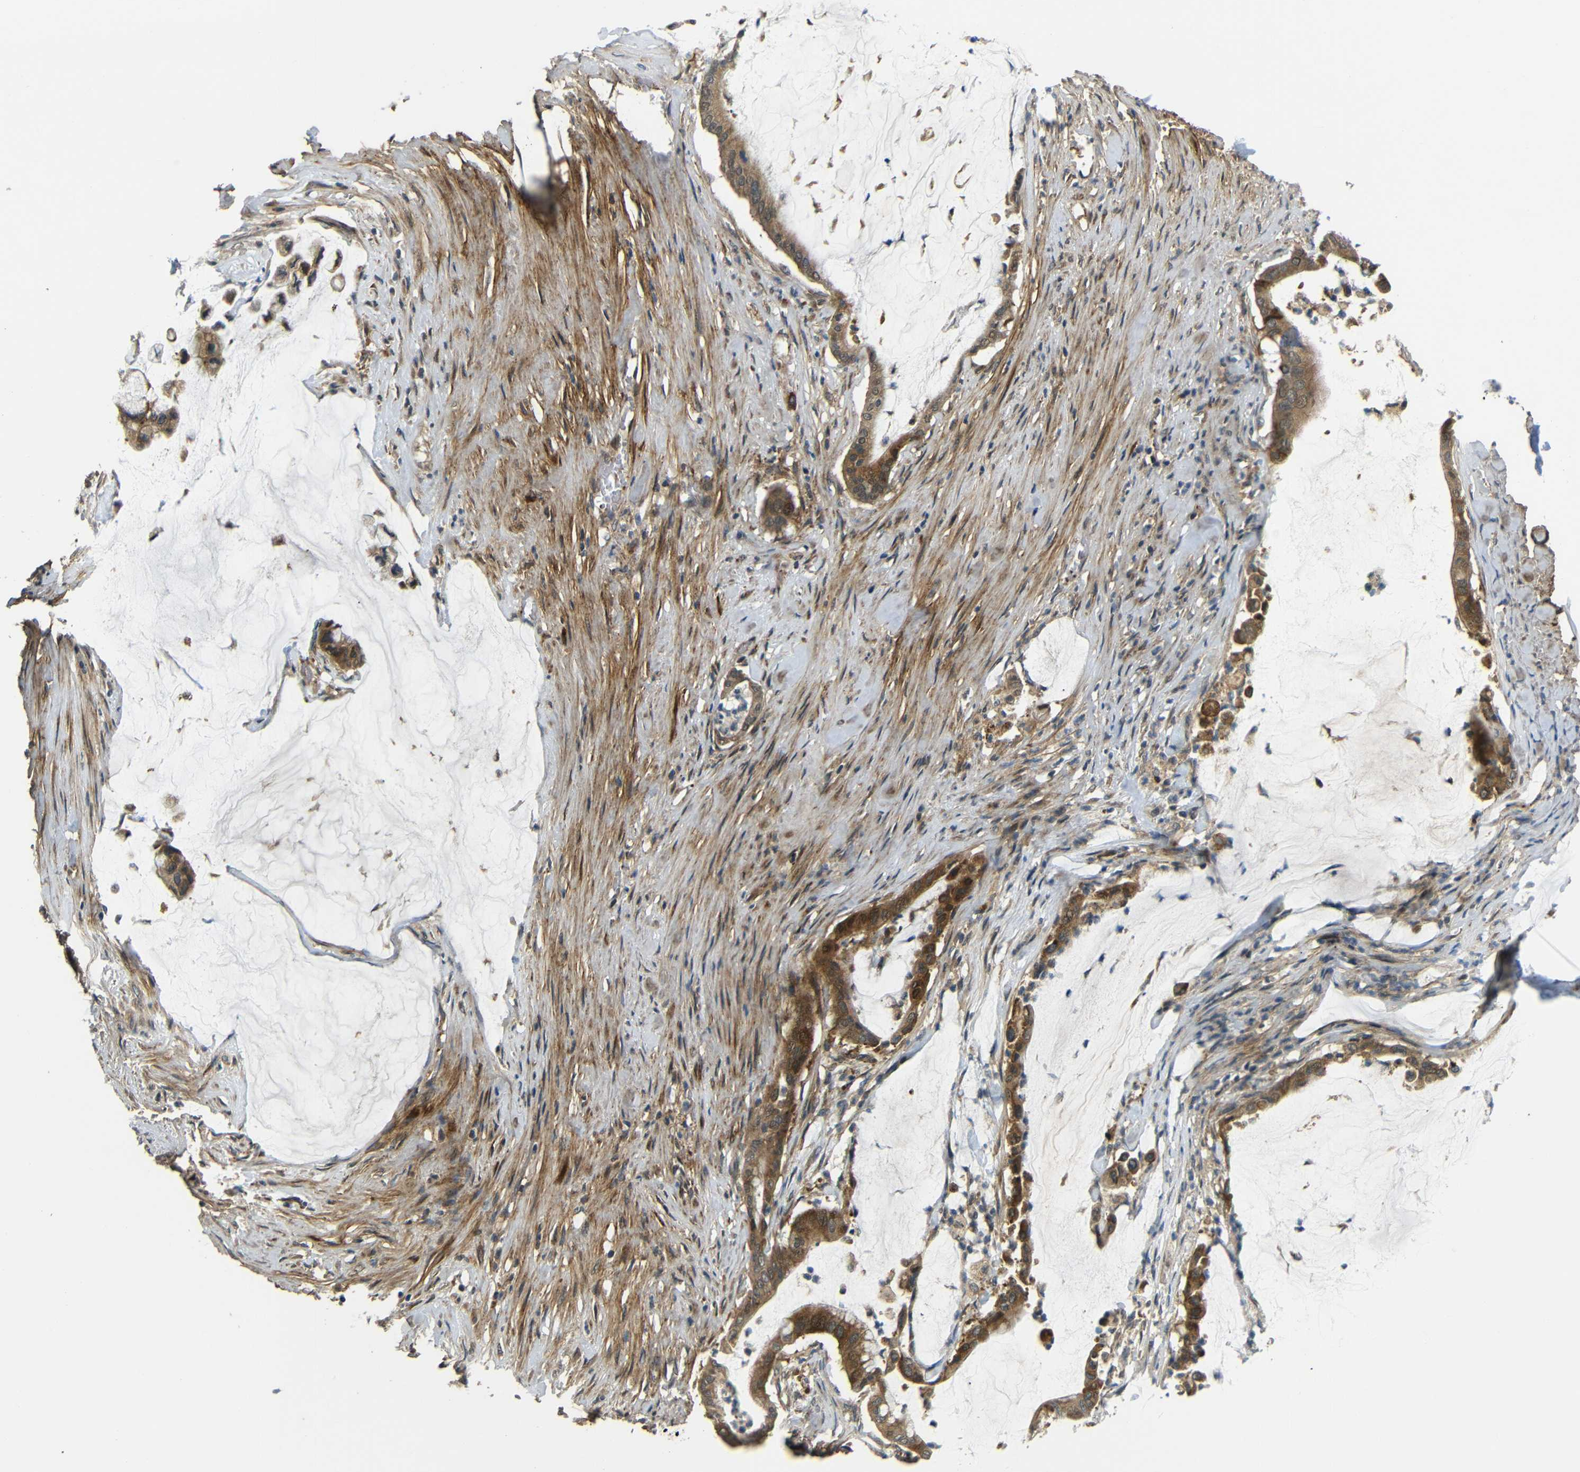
{"staining": {"intensity": "moderate", "quantity": ">75%", "location": "cytoplasmic/membranous"}, "tissue": "pancreatic cancer", "cell_type": "Tumor cells", "image_type": "cancer", "snomed": [{"axis": "morphology", "description": "Adenocarcinoma, NOS"}, {"axis": "topography", "description": "Pancreas"}], "caption": "Protein staining shows moderate cytoplasmic/membranous staining in approximately >75% of tumor cells in pancreatic cancer (adenocarcinoma).", "gene": "EPHB2", "patient": {"sex": "male", "age": 41}}